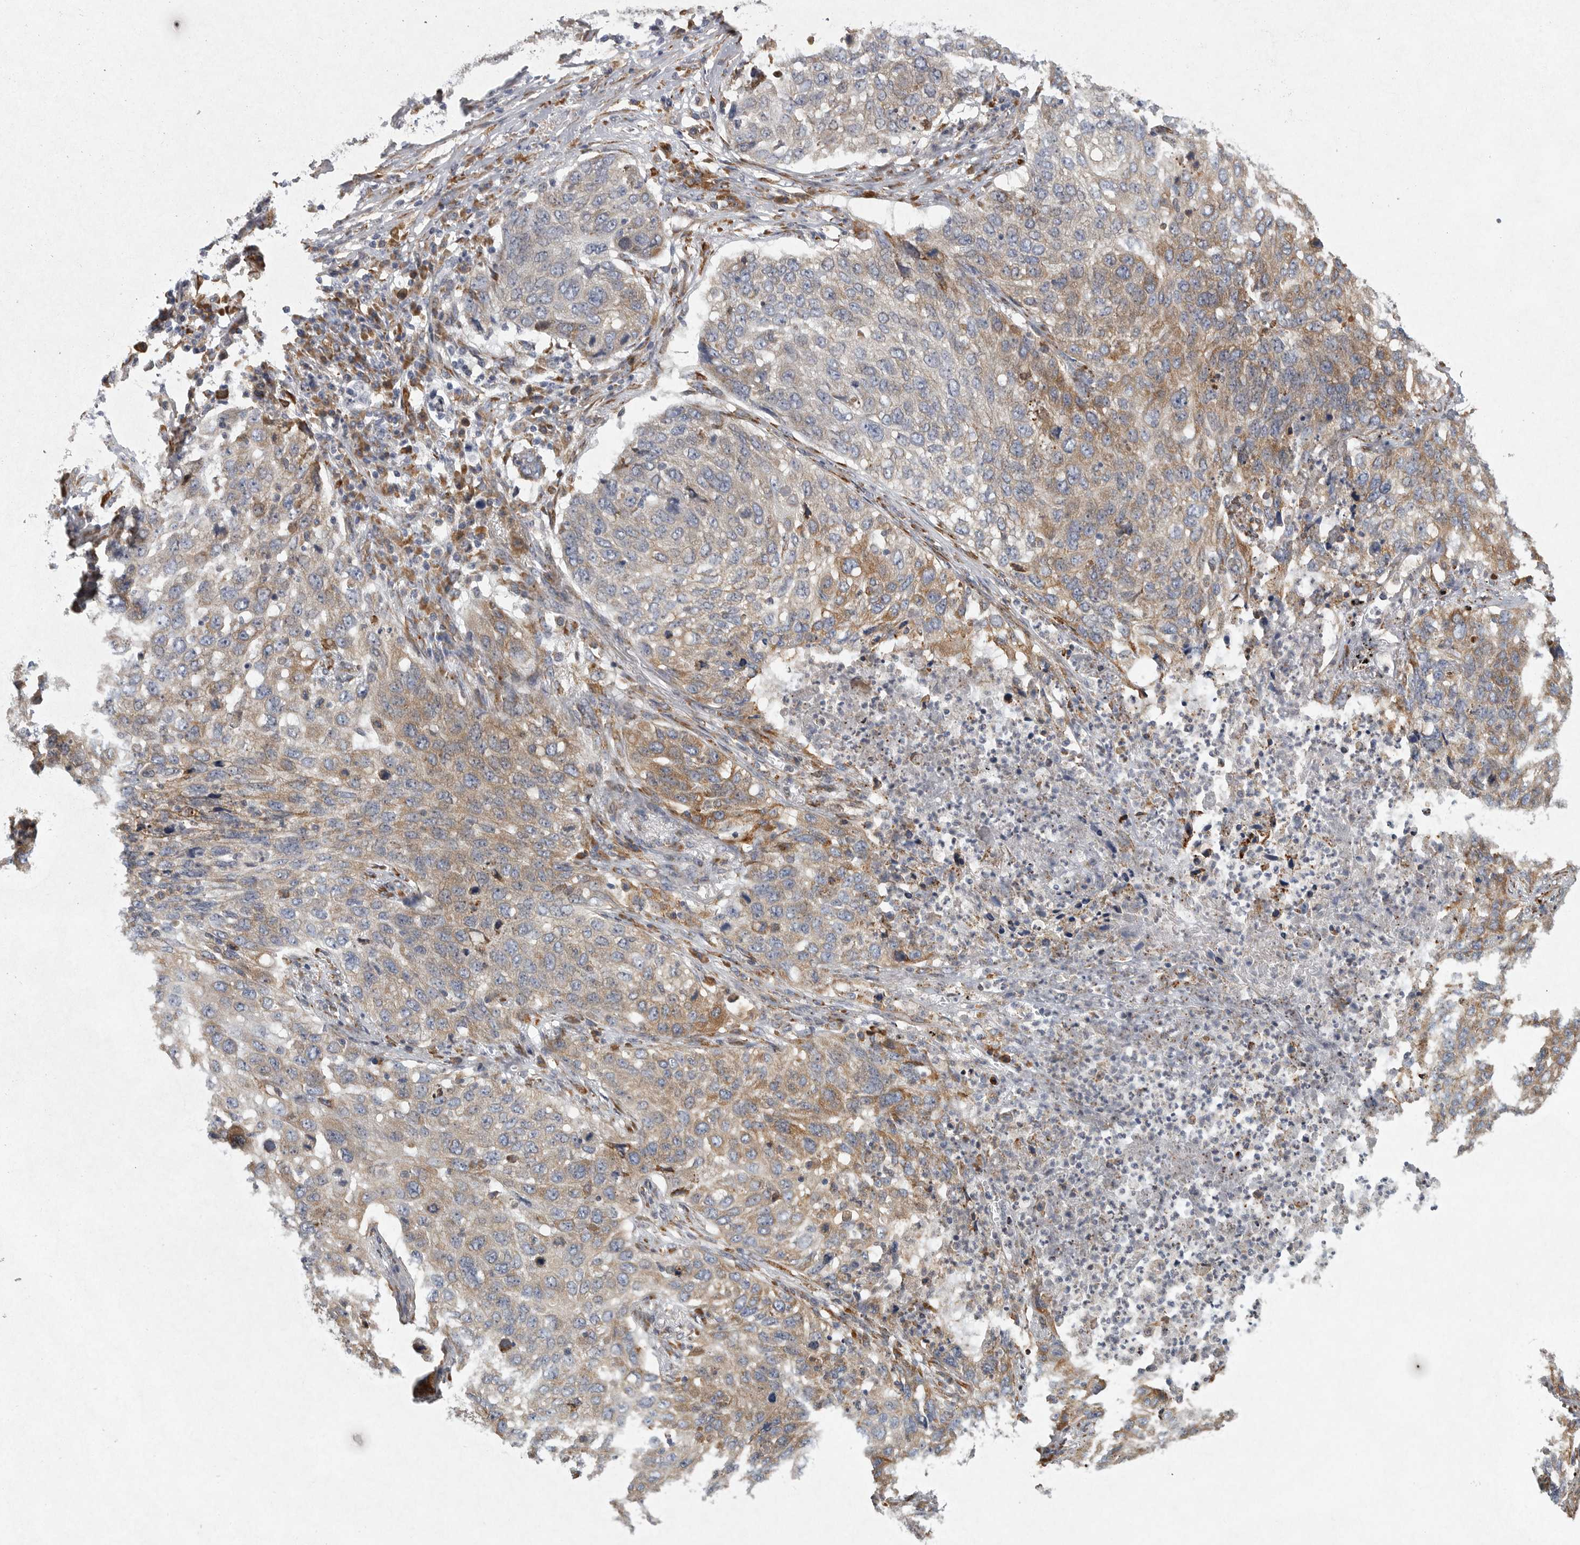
{"staining": {"intensity": "moderate", "quantity": "25%-75%", "location": "cytoplasmic/membranous"}, "tissue": "lung cancer", "cell_type": "Tumor cells", "image_type": "cancer", "snomed": [{"axis": "morphology", "description": "Squamous cell carcinoma, NOS"}, {"axis": "topography", "description": "Lung"}], "caption": "Immunohistochemical staining of human lung cancer demonstrates medium levels of moderate cytoplasmic/membranous staining in approximately 25%-75% of tumor cells.", "gene": "MINPP1", "patient": {"sex": "female", "age": 63}}